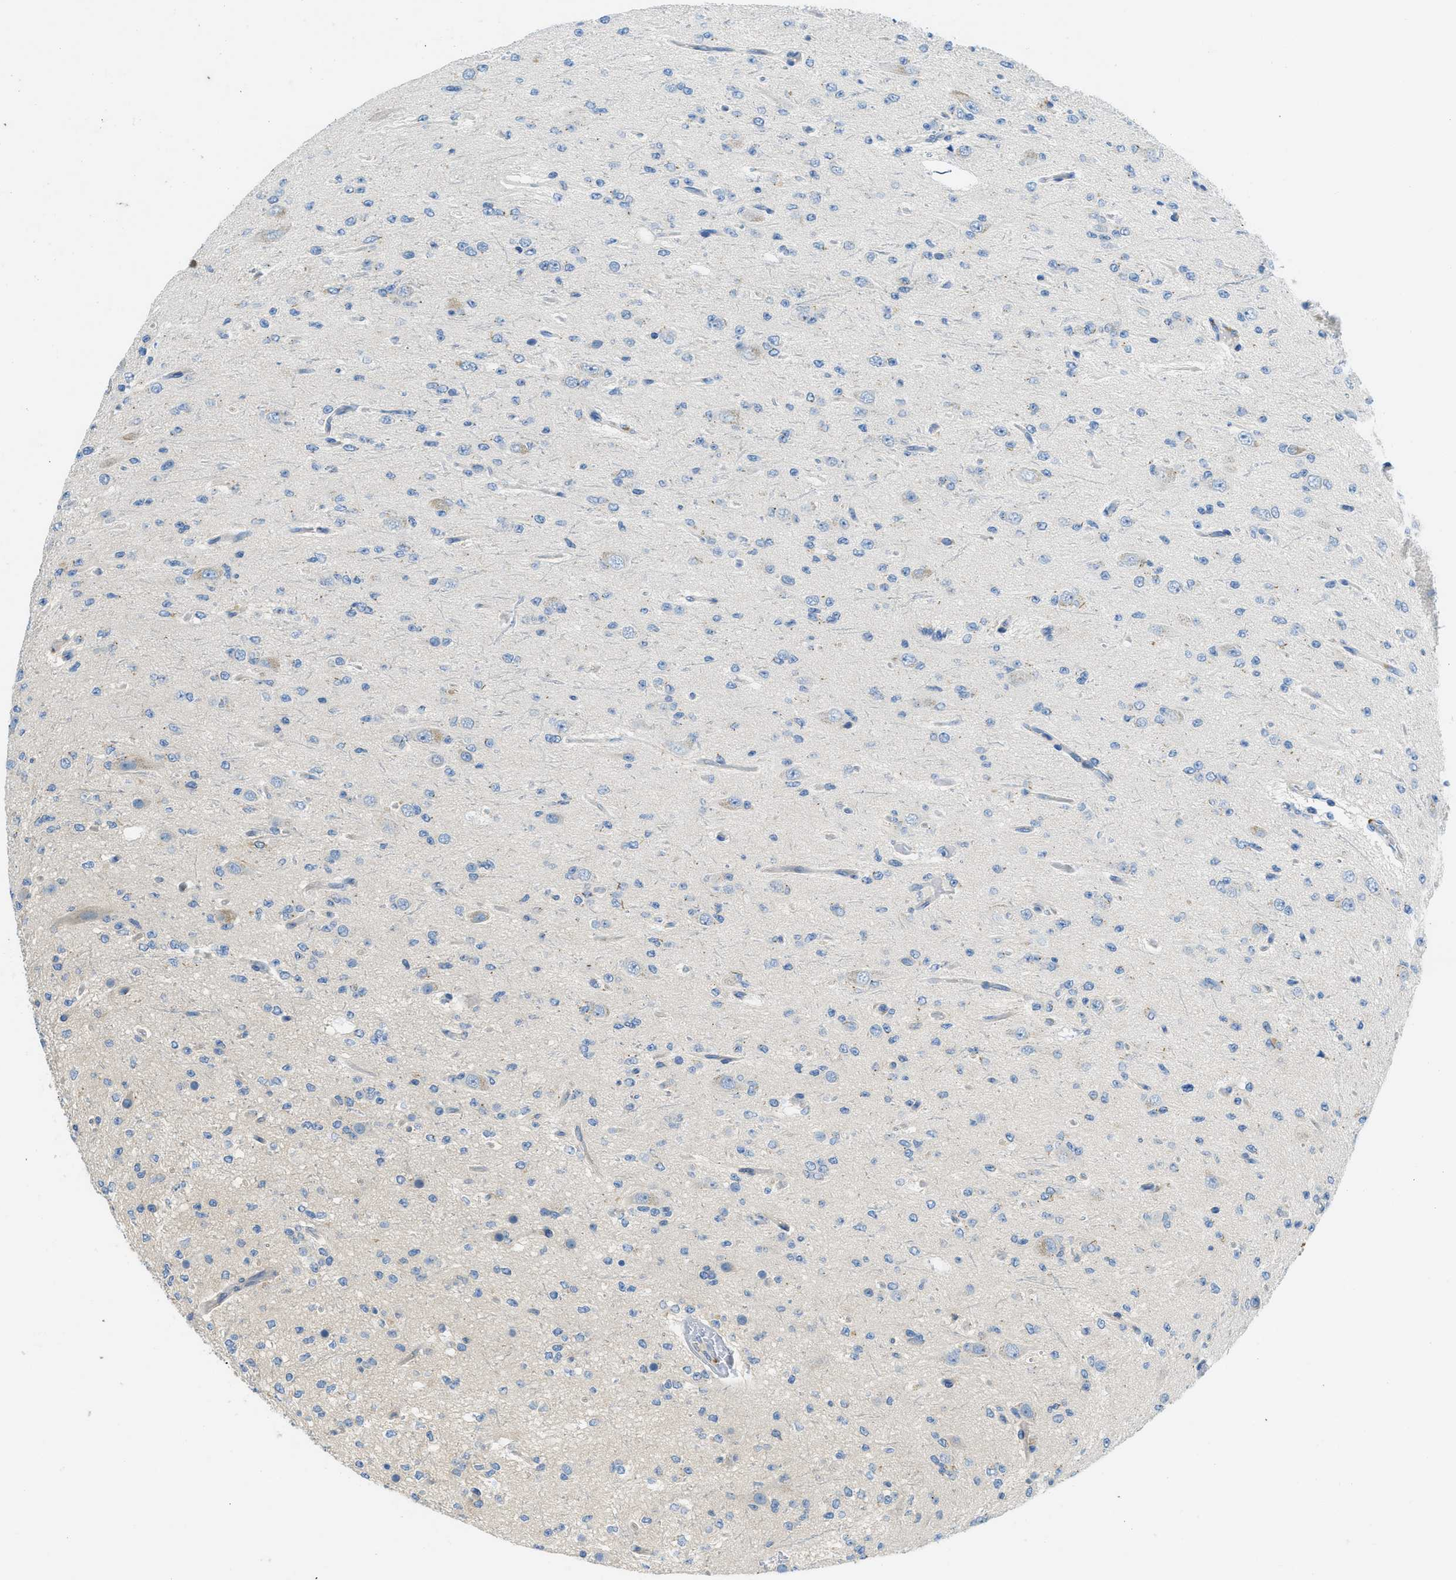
{"staining": {"intensity": "negative", "quantity": "none", "location": "none"}, "tissue": "glioma", "cell_type": "Tumor cells", "image_type": "cancer", "snomed": [{"axis": "morphology", "description": "Glioma, malignant, Low grade"}, {"axis": "topography", "description": "Brain"}], "caption": "This is a image of immunohistochemistry staining of glioma, which shows no staining in tumor cells.", "gene": "RIPK2", "patient": {"sex": "male", "age": 38}}